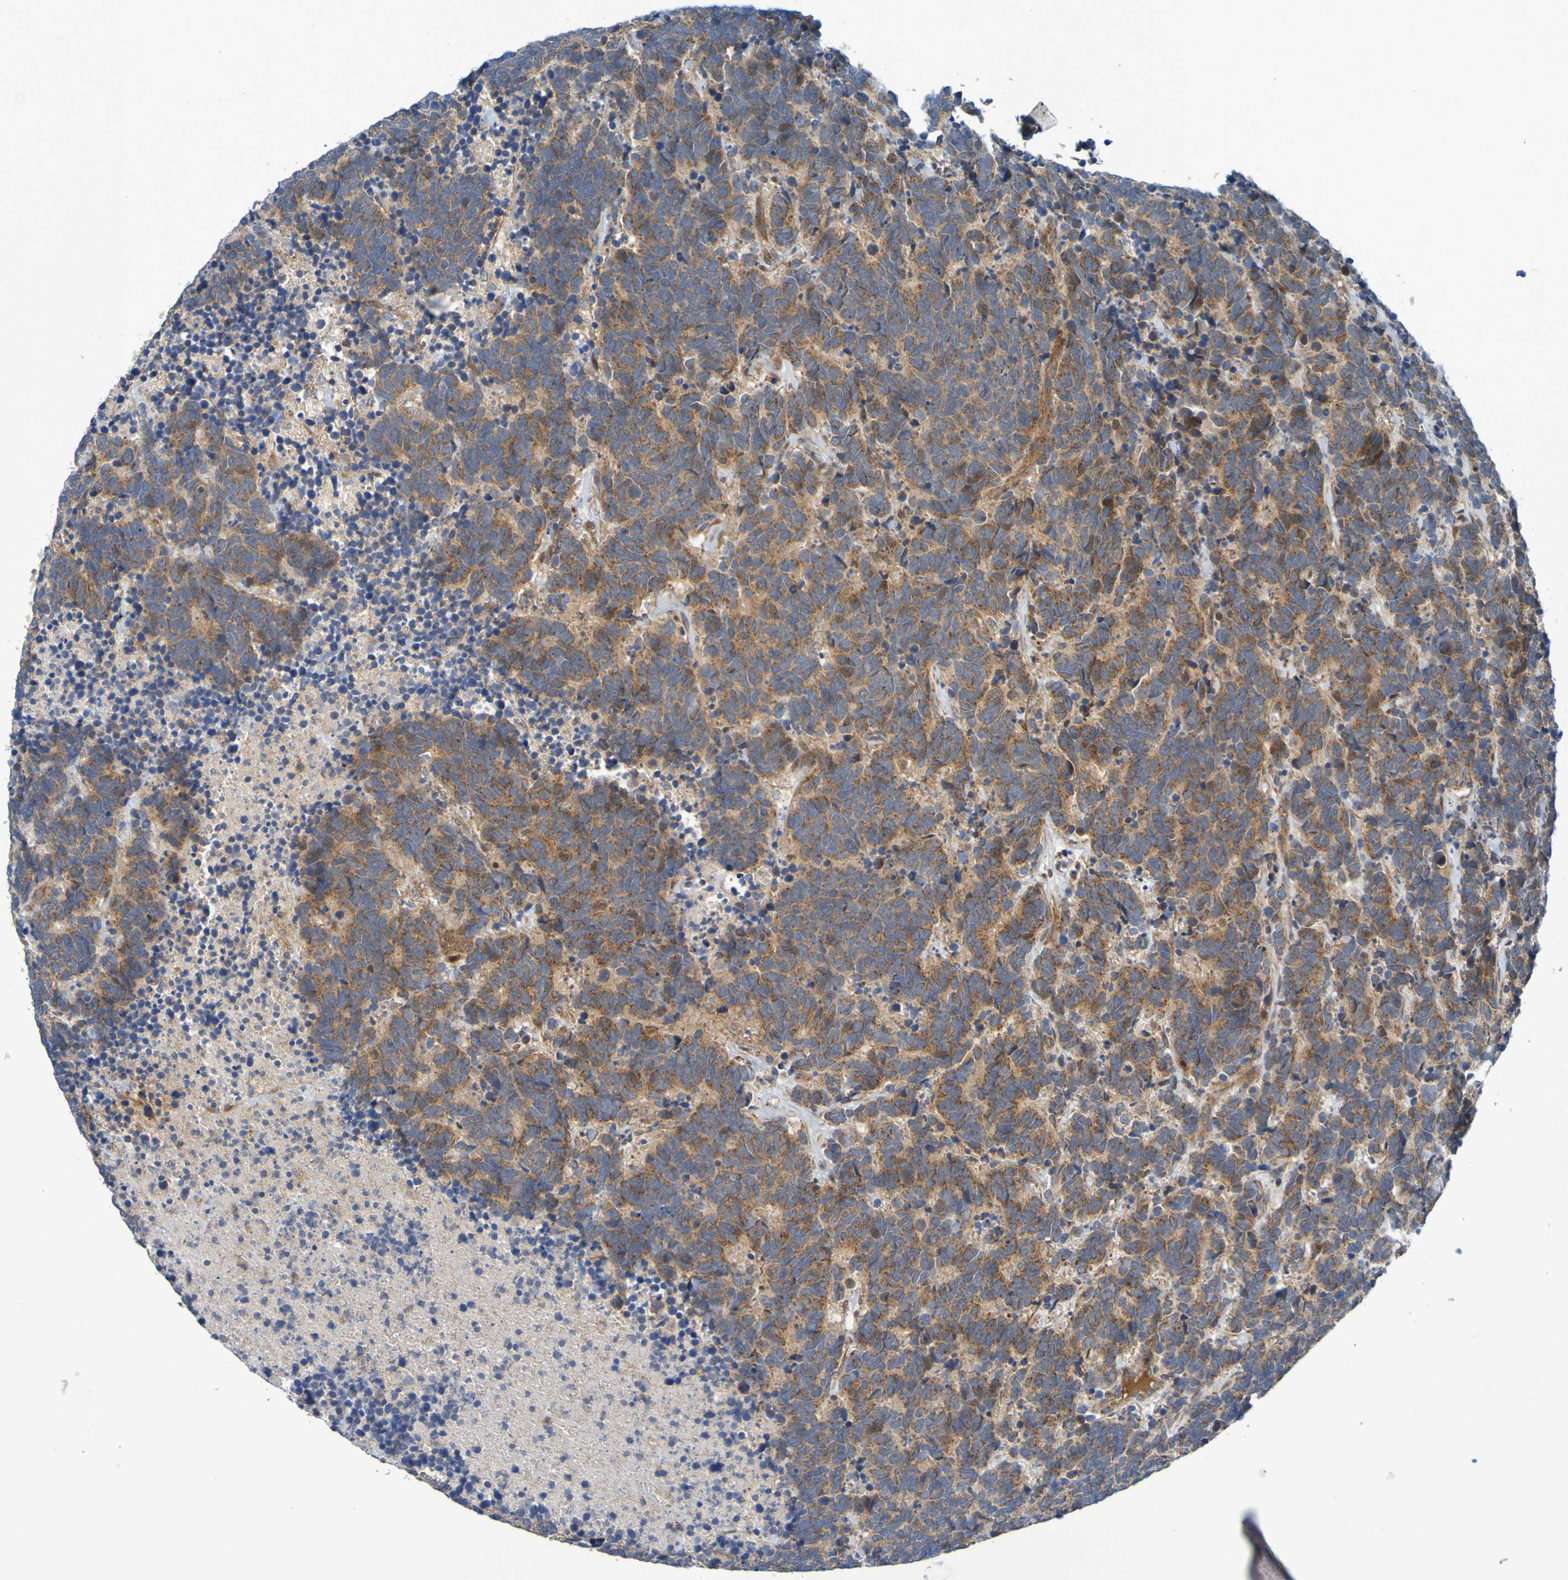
{"staining": {"intensity": "strong", "quantity": ">75%", "location": "cytoplasmic/membranous"}, "tissue": "carcinoid", "cell_type": "Tumor cells", "image_type": "cancer", "snomed": [{"axis": "morphology", "description": "Carcinoma, NOS"}, {"axis": "morphology", "description": "Carcinoid, malignant, NOS"}, {"axis": "topography", "description": "Urinary bladder"}], "caption": "Carcinoid (malignant) stained with IHC displays strong cytoplasmic/membranous staining in approximately >75% of tumor cells.", "gene": "CCDC51", "patient": {"sex": "male", "age": 57}}